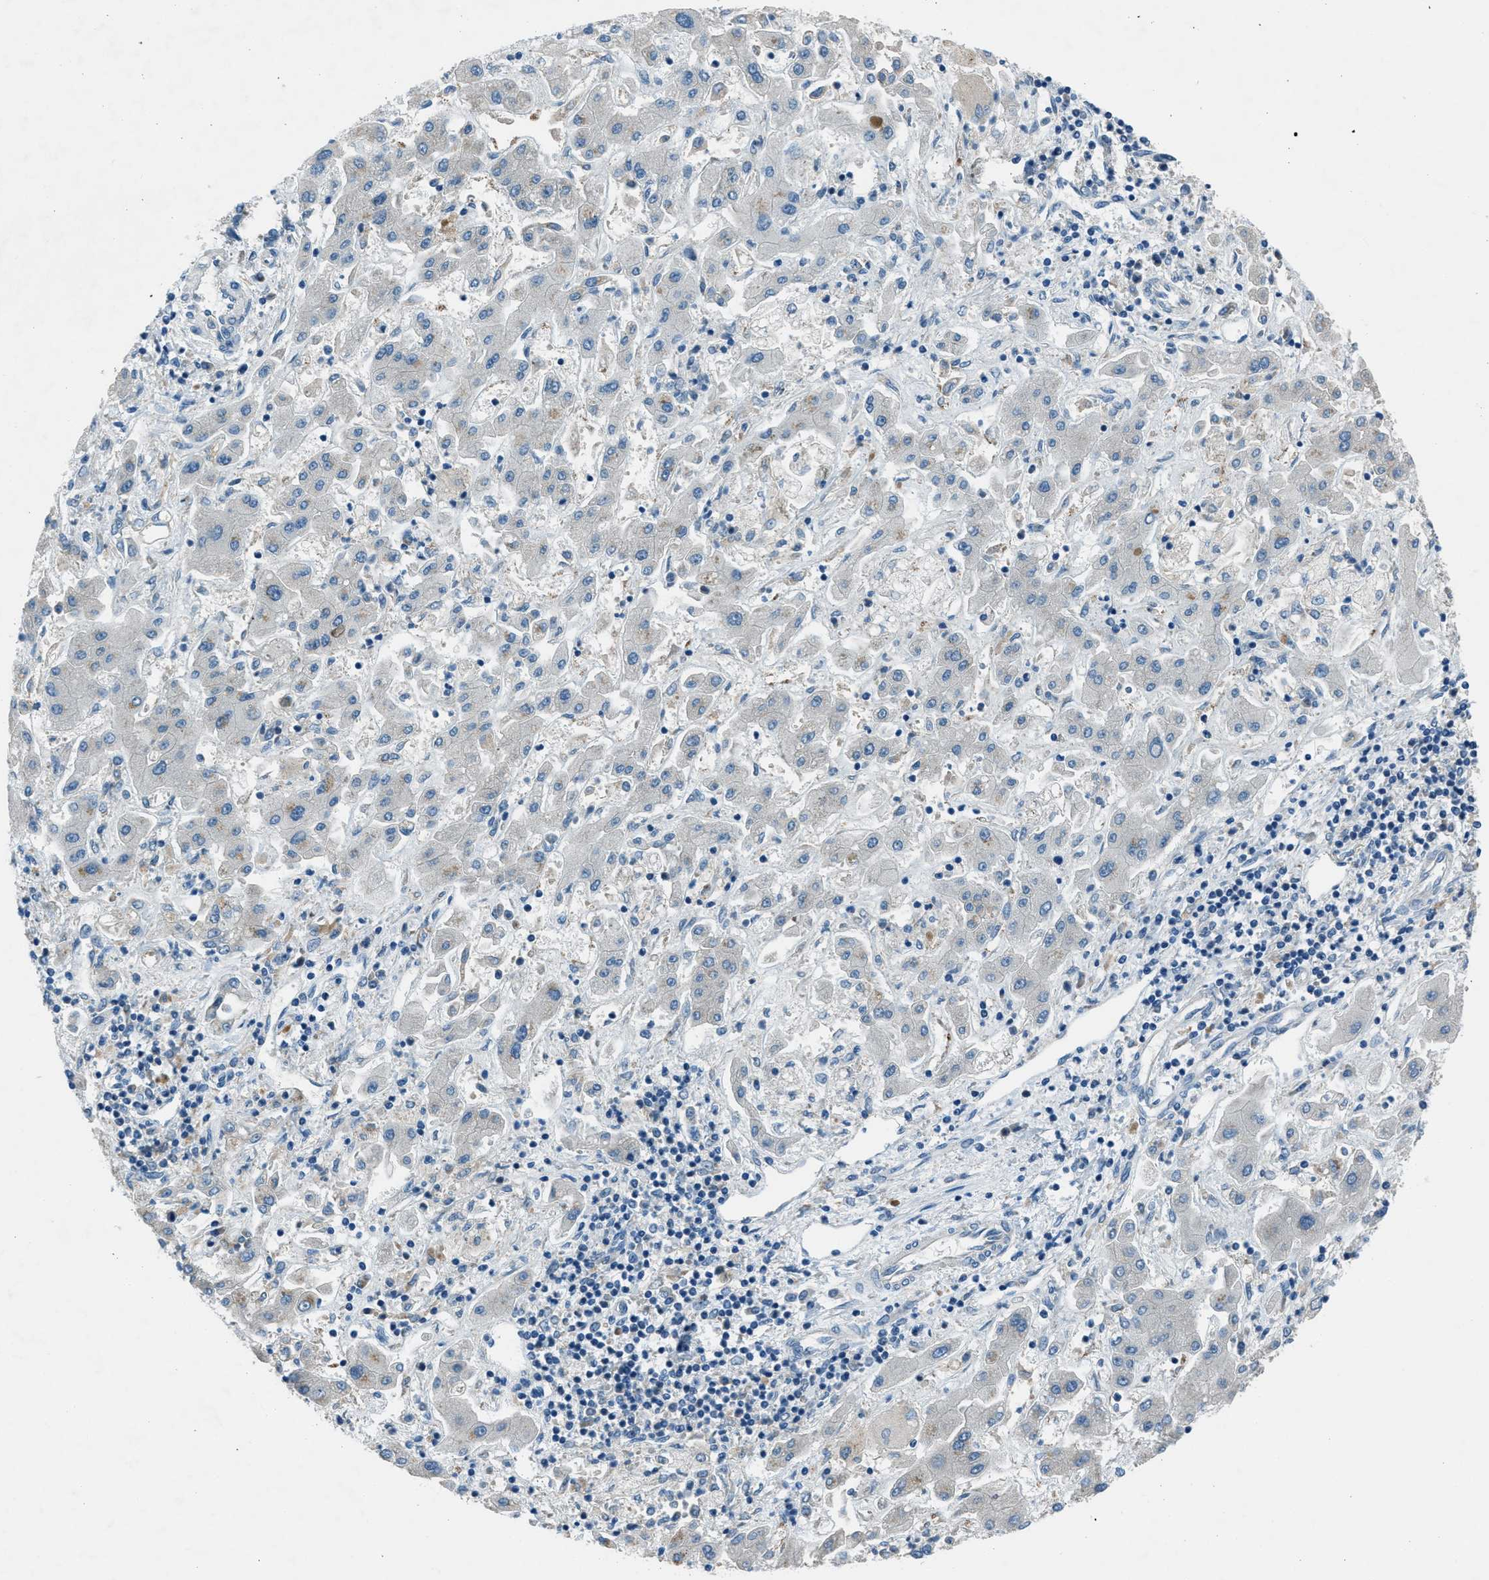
{"staining": {"intensity": "negative", "quantity": "none", "location": "none"}, "tissue": "liver cancer", "cell_type": "Tumor cells", "image_type": "cancer", "snomed": [{"axis": "morphology", "description": "Cholangiocarcinoma"}, {"axis": "topography", "description": "Liver"}], "caption": "IHC of liver cancer demonstrates no positivity in tumor cells. (DAB immunohistochemistry with hematoxylin counter stain).", "gene": "ARFGAP2", "patient": {"sex": "male", "age": 50}}